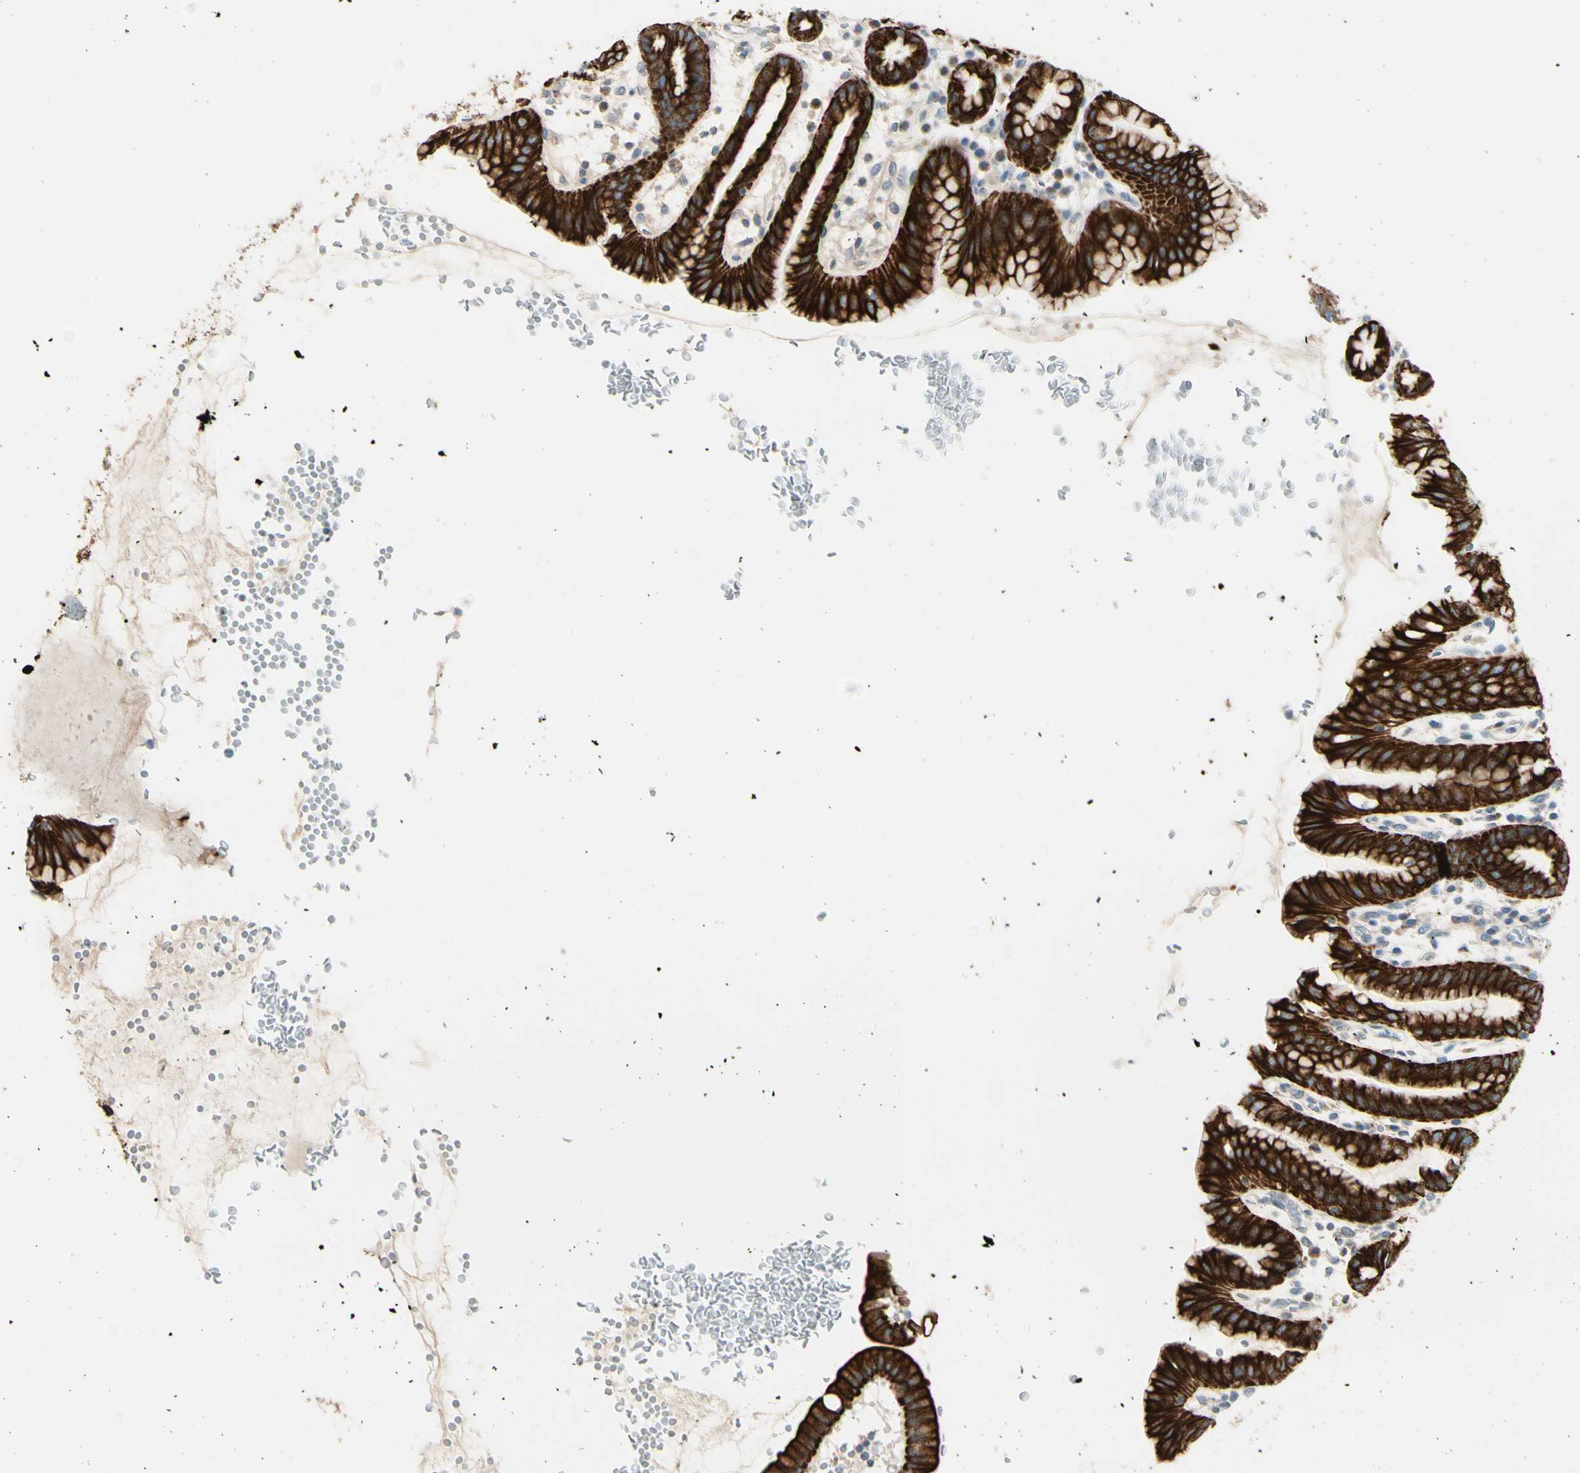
{"staining": {"intensity": "strong", "quantity": ">75%", "location": "cytoplasmic/membranous"}, "tissue": "stomach", "cell_type": "Glandular cells", "image_type": "normal", "snomed": [{"axis": "morphology", "description": "Normal tissue, NOS"}, {"axis": "topography", "description": "Stomach, upper"}], "caption": "The image demonstrates immunohistochemical staining of normal stomach. There is strong cytoplasmic/membranous staining is appreciated in about >75% of glandular cells. The staining was performed using DAB (3,3'-diaminobenzidine) to visualize the protein expression in brown, while the nuclei were stained in blue with hematoxylin (Magnification: 20x).", "gene": "DUSP12", "patient": {"sex": "male", "age": 68}}